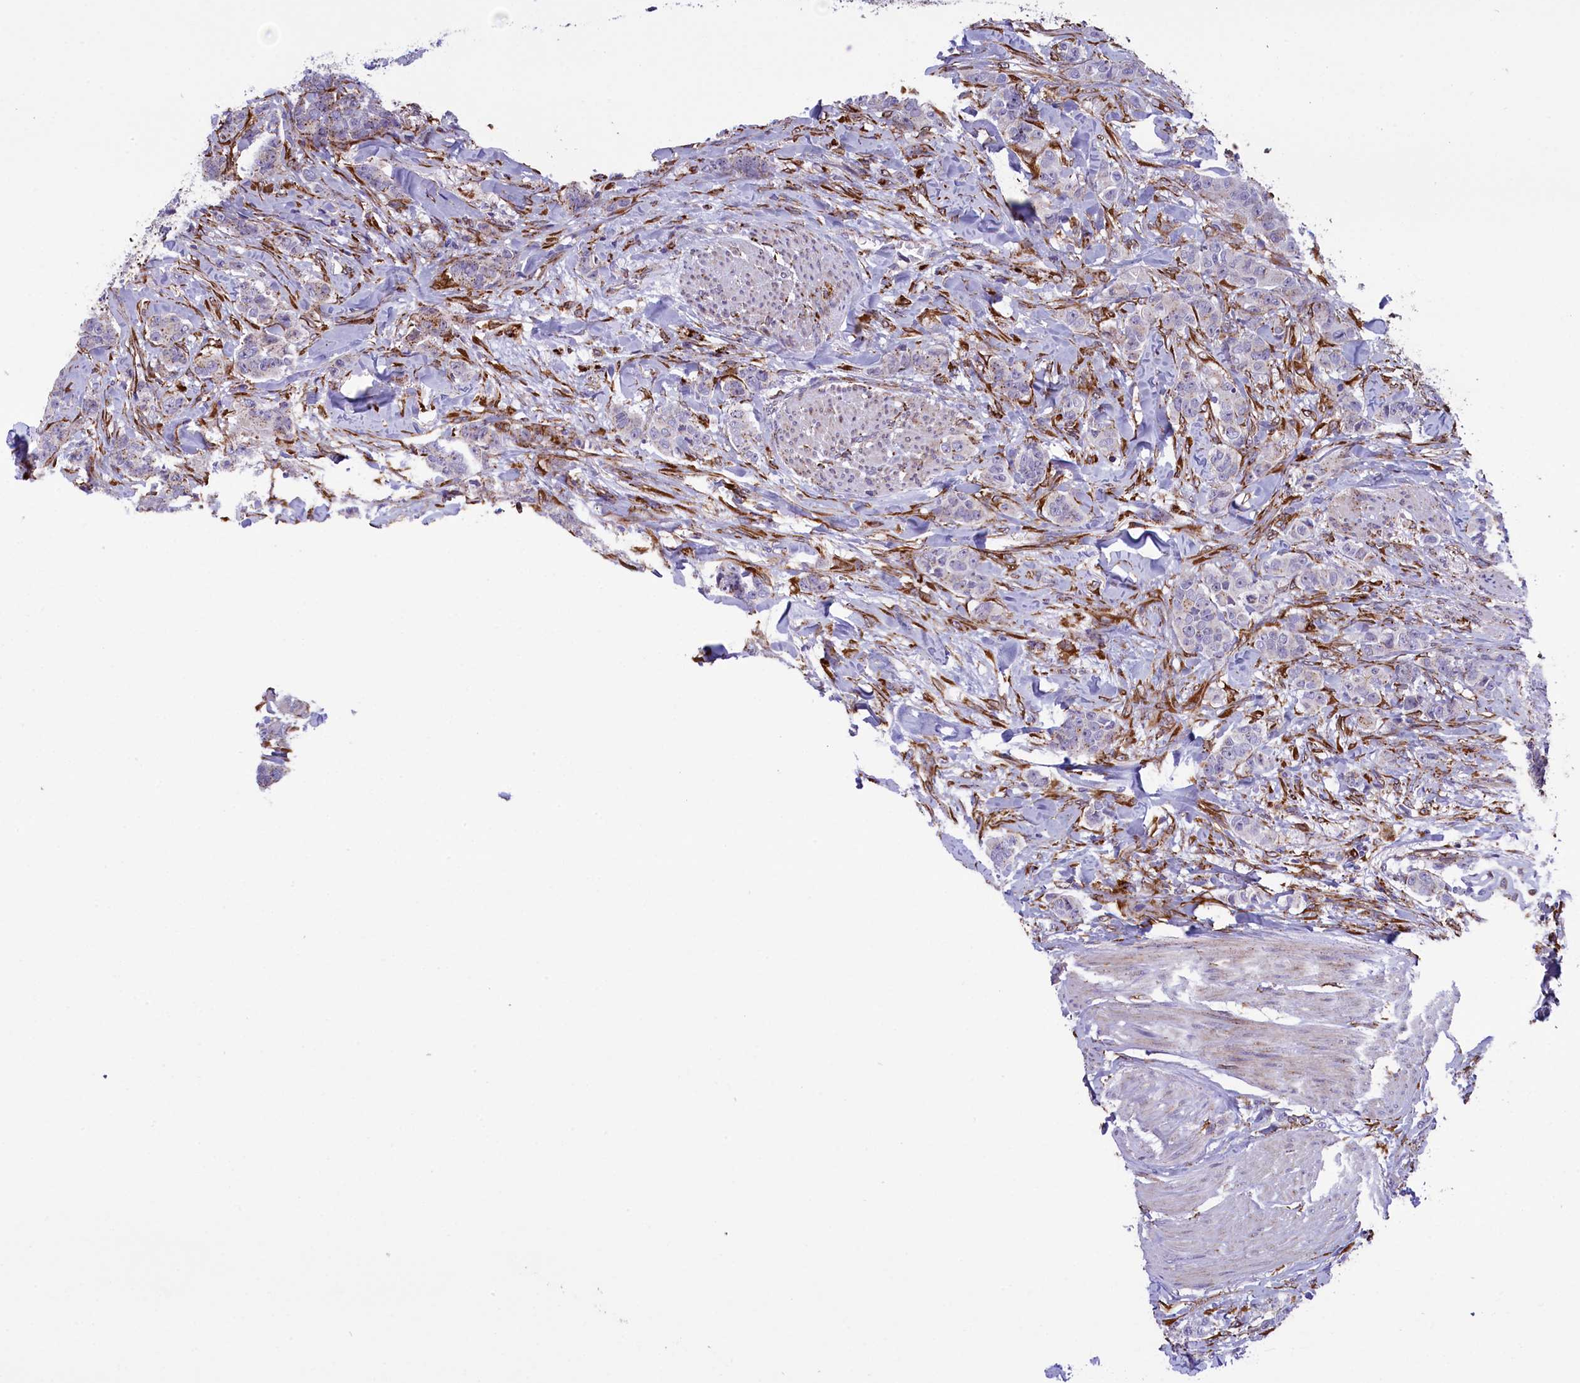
{"staining": {"intensity": "negative", "quantity": "none", "location": "none"}, "tissue": "breast cancer", "cell_type": "Tumor cells", "image_type": "cancer", "snomed": [{"axis": "morphology", "description": "Duct carcinoma"}, {"axis": "topography", "description": "Breast"}], "caption": "Breast cancer (intraductal carcinoma) was stained to show a protein in brown. There is no significant expression in tumor cells. (Brightfield microscopy of DAB IHC at high magnification).", "gene": "MAN2B1", "patient": {"sex": "female", "age": 40}}